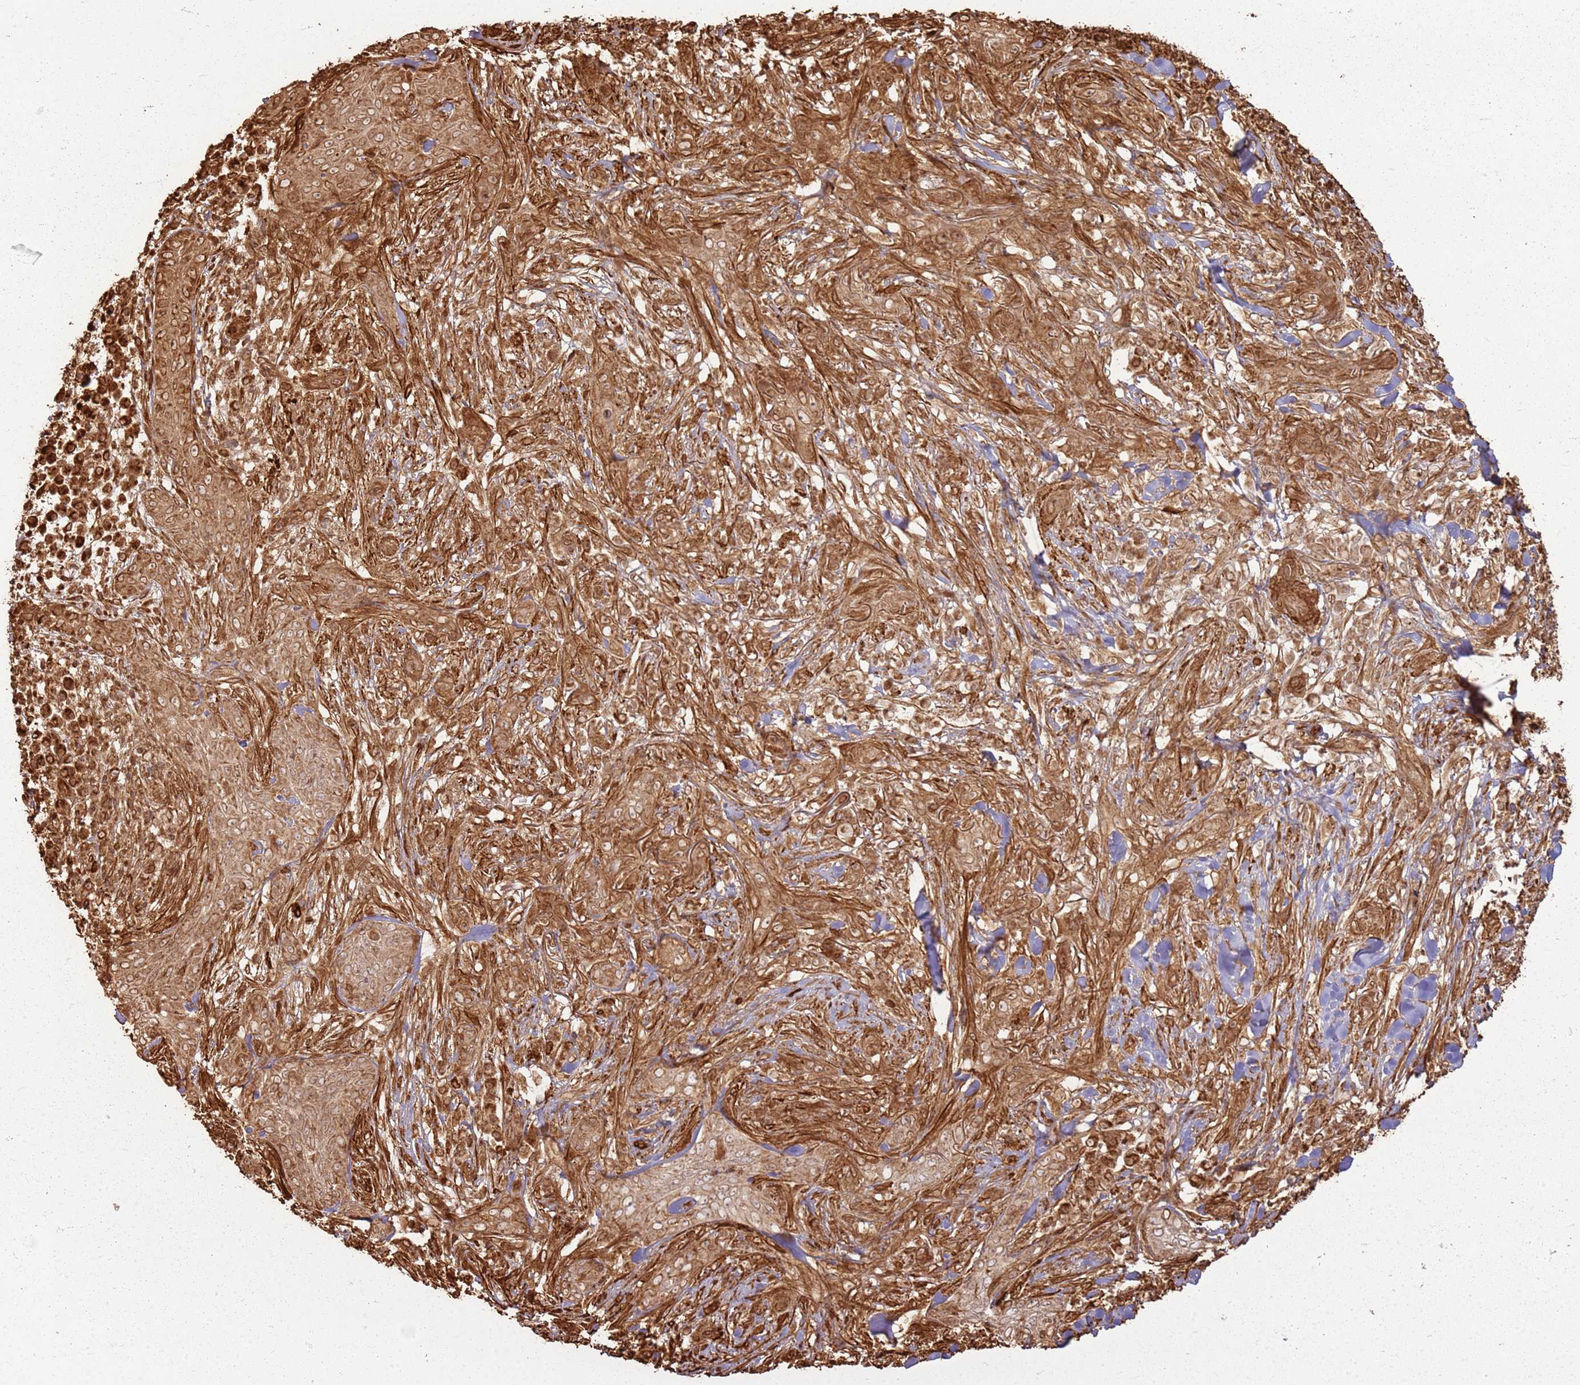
{"staining": {"intensity": "strong", "quantity": ">75%", "location": "cytoplasmic/membranous"}, "tissue": "skin cancer", "cell_type": "Tumor cells", "image_type": "cancer", "snomed": [{"axis": "morphology", "description": "Basal cell carcinoma"}, {"axis": "topography", "description": "Skin"}], "caption": "The photomicrograph exhibits a brown stain indicating the presence of a protein in the cytoplasmic/membranous of tumor cells in skin cancer (basal cell carcinoma).", "gene": "DDX59", "patient": {"sex": "male", "age": 72}}